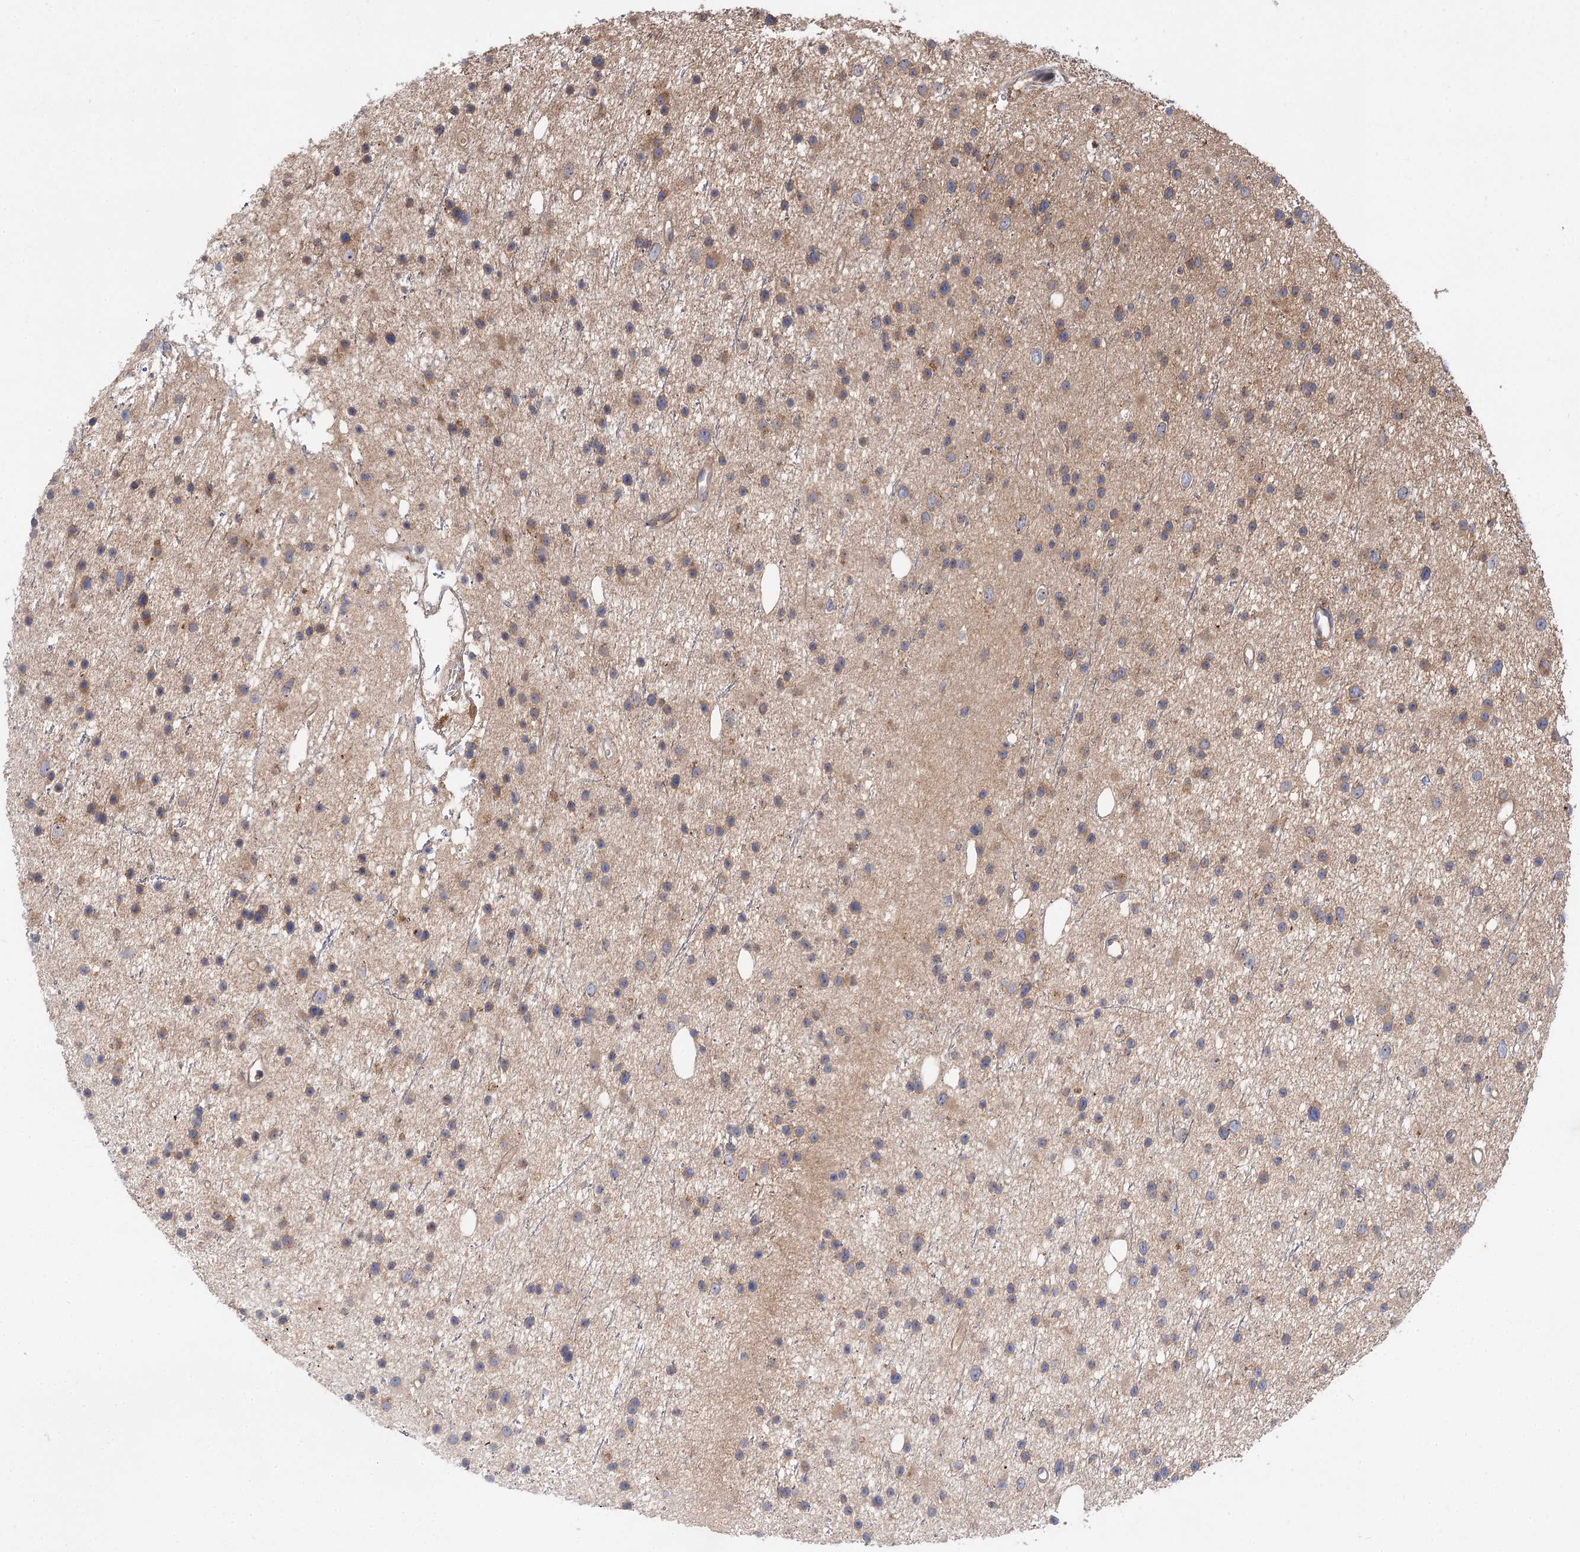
{"staining": {"intensity": "moderate", "quantity": "<25%", "location": "cytoplasmic/membranous"}, "tissue": "glioma", "cell_type": "Tumor cells", "image_type": "cancer", "snomed": [{"axis": "morphology", "description": "Glioma, malignant, Low grade"}, {"axis": "topography", "description": "Cerebral cortex"}], "caption": "Immunohistochemical staining of human glioma demonstrates moderate cytoplasmic/membranous protein staining in approximately <25% of tumor cells. The staining was performed using DAB to visualize the protein expression in brown, while the nuclei were stained in blue with hematoxylin (Magnification: 20x).", "gene": "PATL1", "patient": {"sex": "female", "age": 39}}